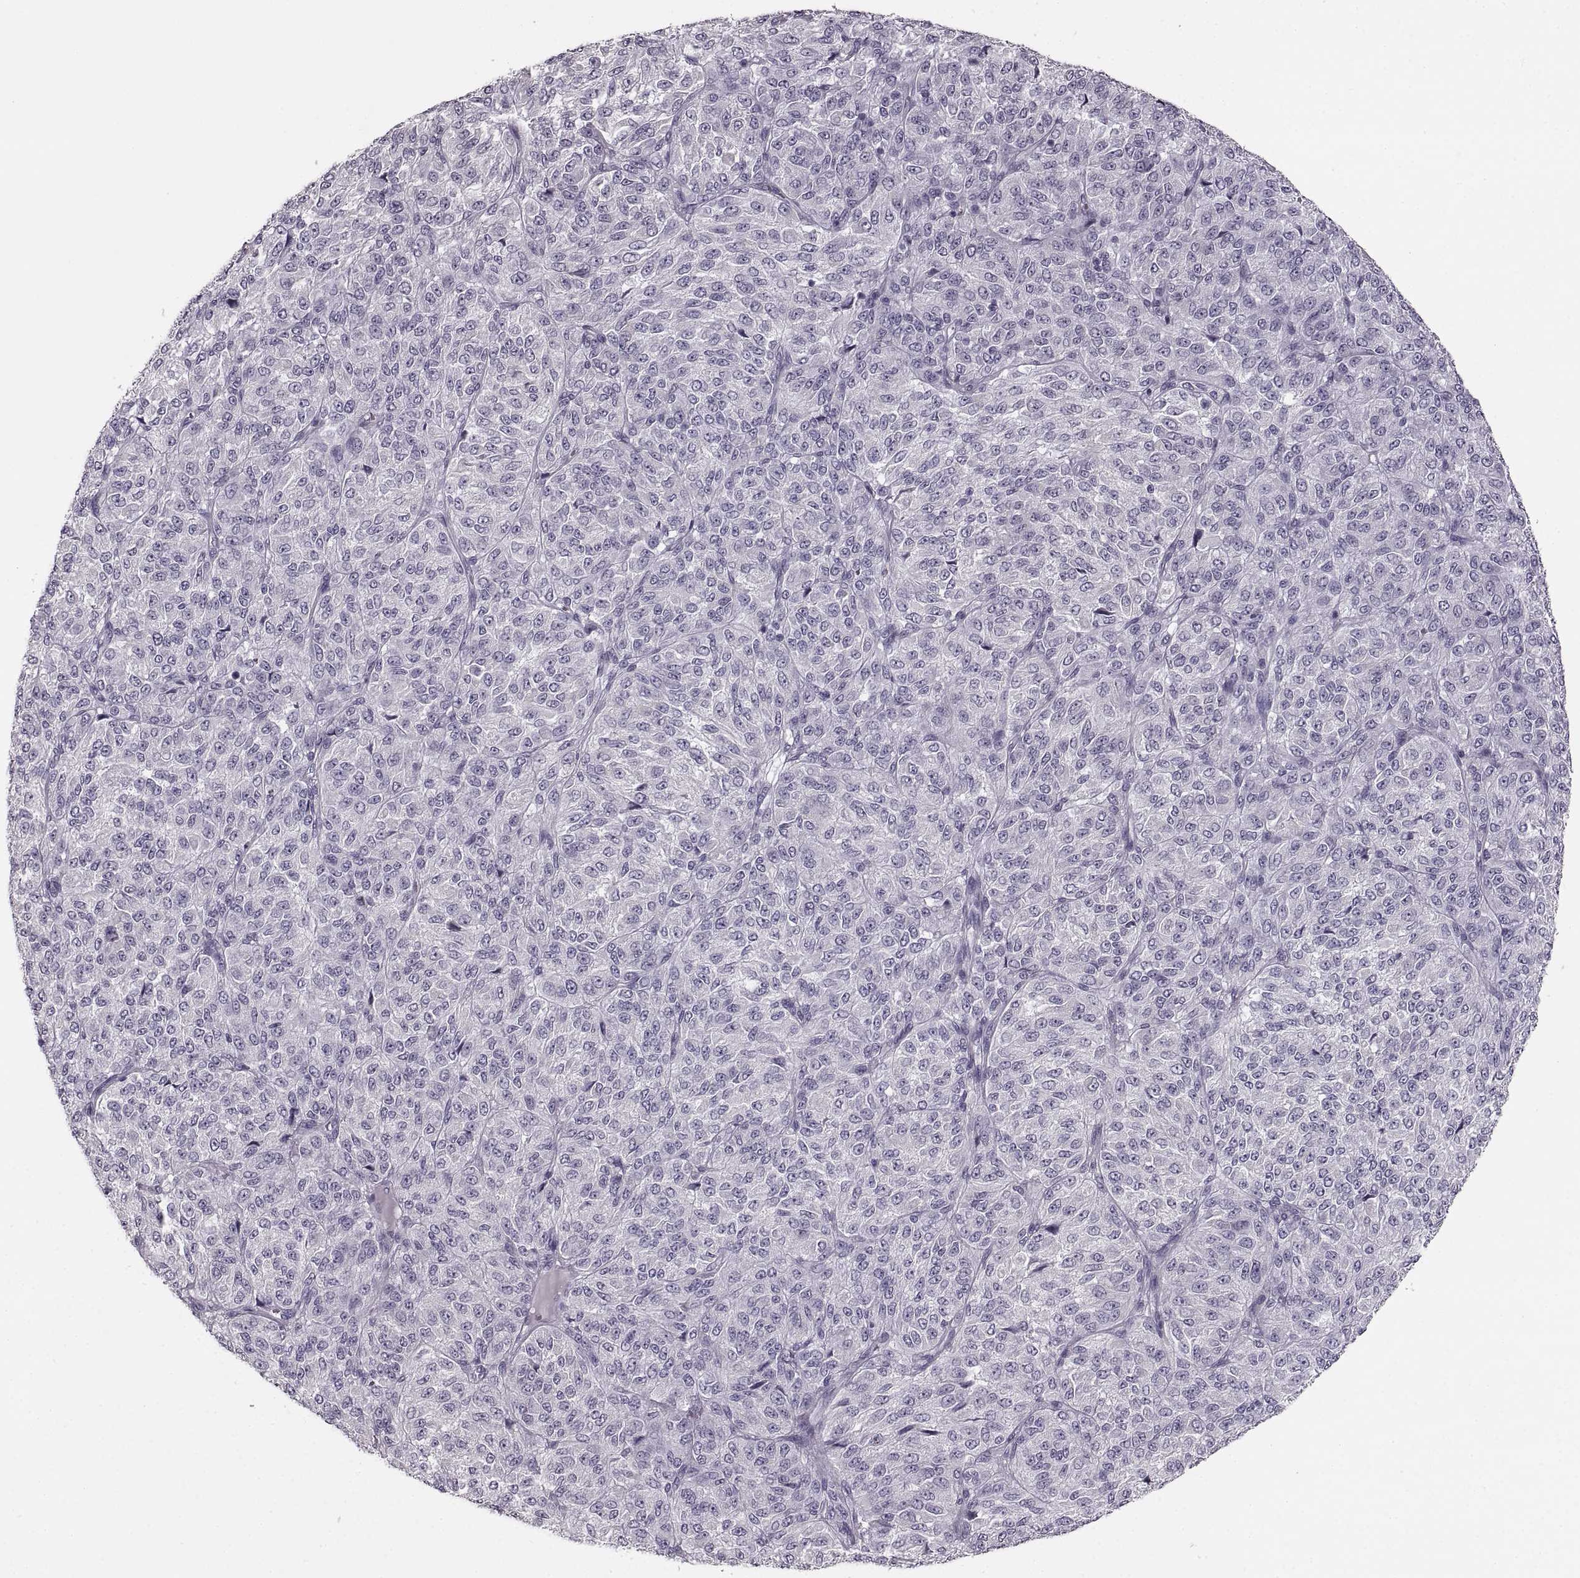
{"staining": {"intensity": "negative", "quantity": "none", "location": "none"}, "tissue": "melanoma", "cell_type": "Tumor cells", "image_type": "cancer", "snomed": [{"axis": "morphology", "description": "Malignant melanoma, Metastatic site"}, {"axis": "topography", "description": "Brain"}], "caption": "There is no significant staining in tumor cells of malignant melanoma (metastatic site).", "gene": "CNTN1", "patient": {"sex": "female", "age": 56}}